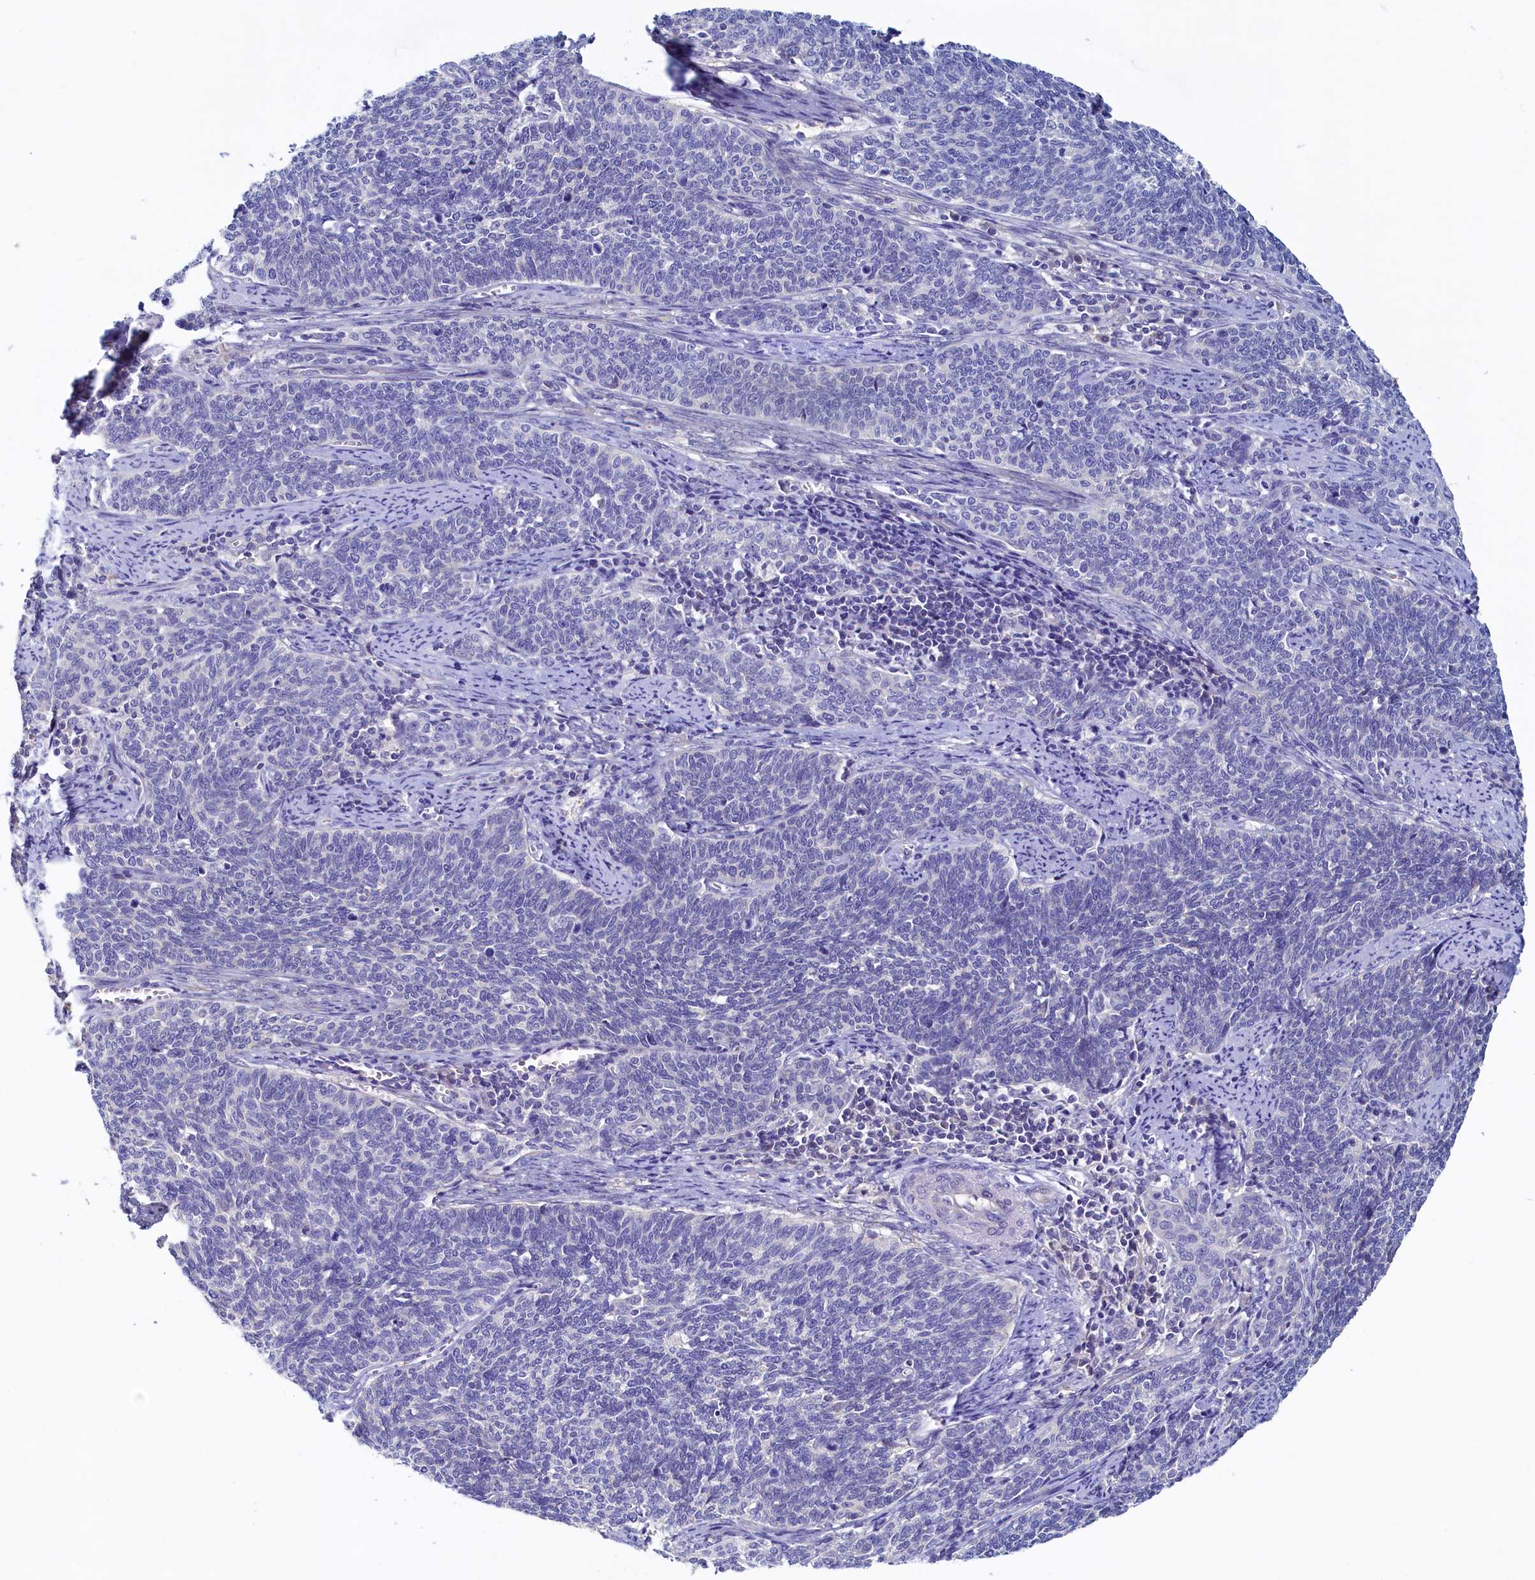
{"staining": {"intensity": "negative", "quantity": "none", "location": "none"}, "tissue": "cervical cancer", "cell_type": "Tumor cells", "image_type": "cancer", "snomed": [{"axis": "morphology", "description": "Squamous cell carcinoma, NOS"}, {"axis": "topography", "description": "Cervix"}], "caption": "The histopathology image demonstrates no significant expression in tumor cells of cervical cancer. (DAB immunohistochemistry (IHC), high magnification).", "gene": "DTD1", "patient": {"sex": "female", "age": 39}}